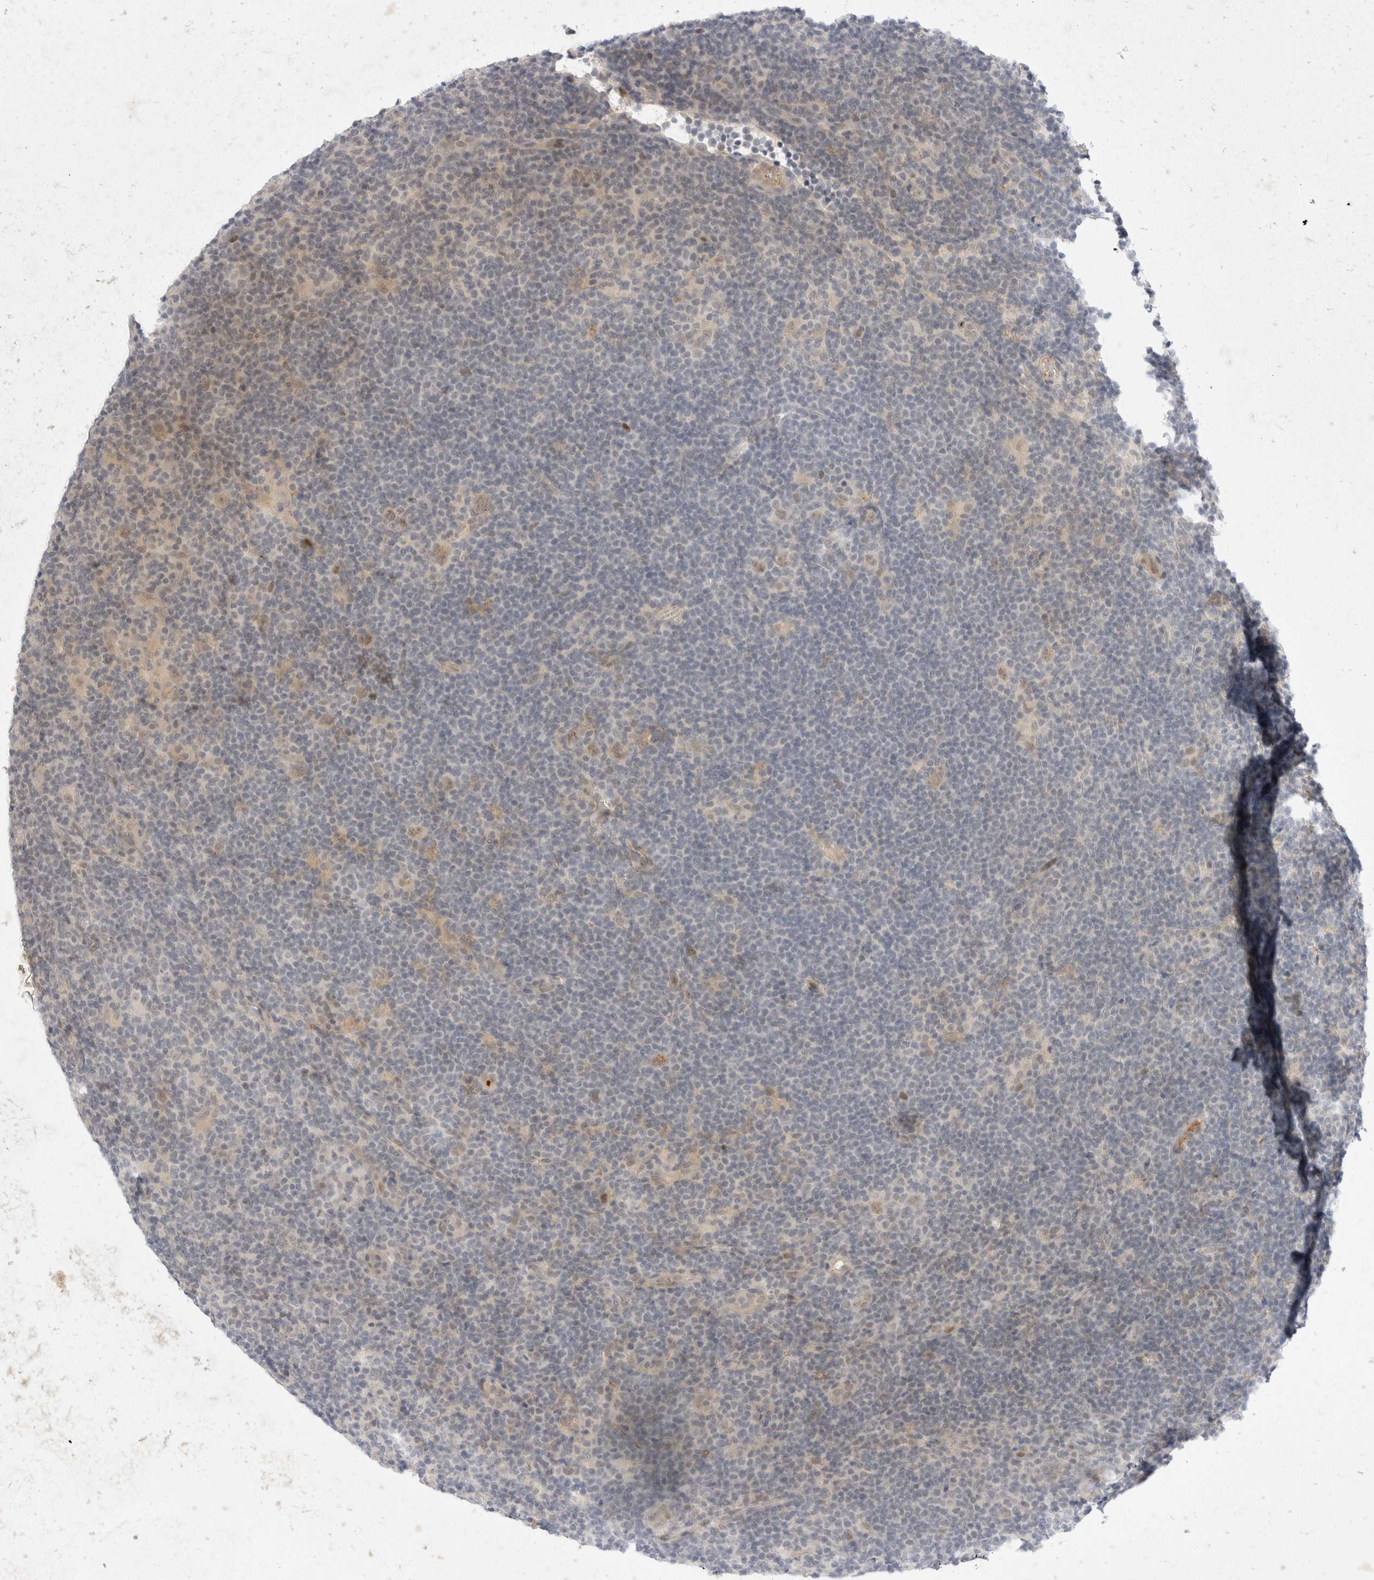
{"staining": {"intensity": "weak", "quantity": "25%-75%", "location": "nuclear"}, "tissue": "lymphoma", "cell_type": "Tumor cells", "image_type": "cancer", "snomed": [{"axis": "morphology", "description": "Hodgkin's disease, NOS"}, {"axis": "topography", "description": "Lymph node"}], "caption": "Hodgkin's disease was stained to show a protein in brown. There is low levels of weak nuclear positivity in about 25%-75% of tumor cells.", "gene": "TOM1L2", "patient": {"sex": "female", "age": 57}}